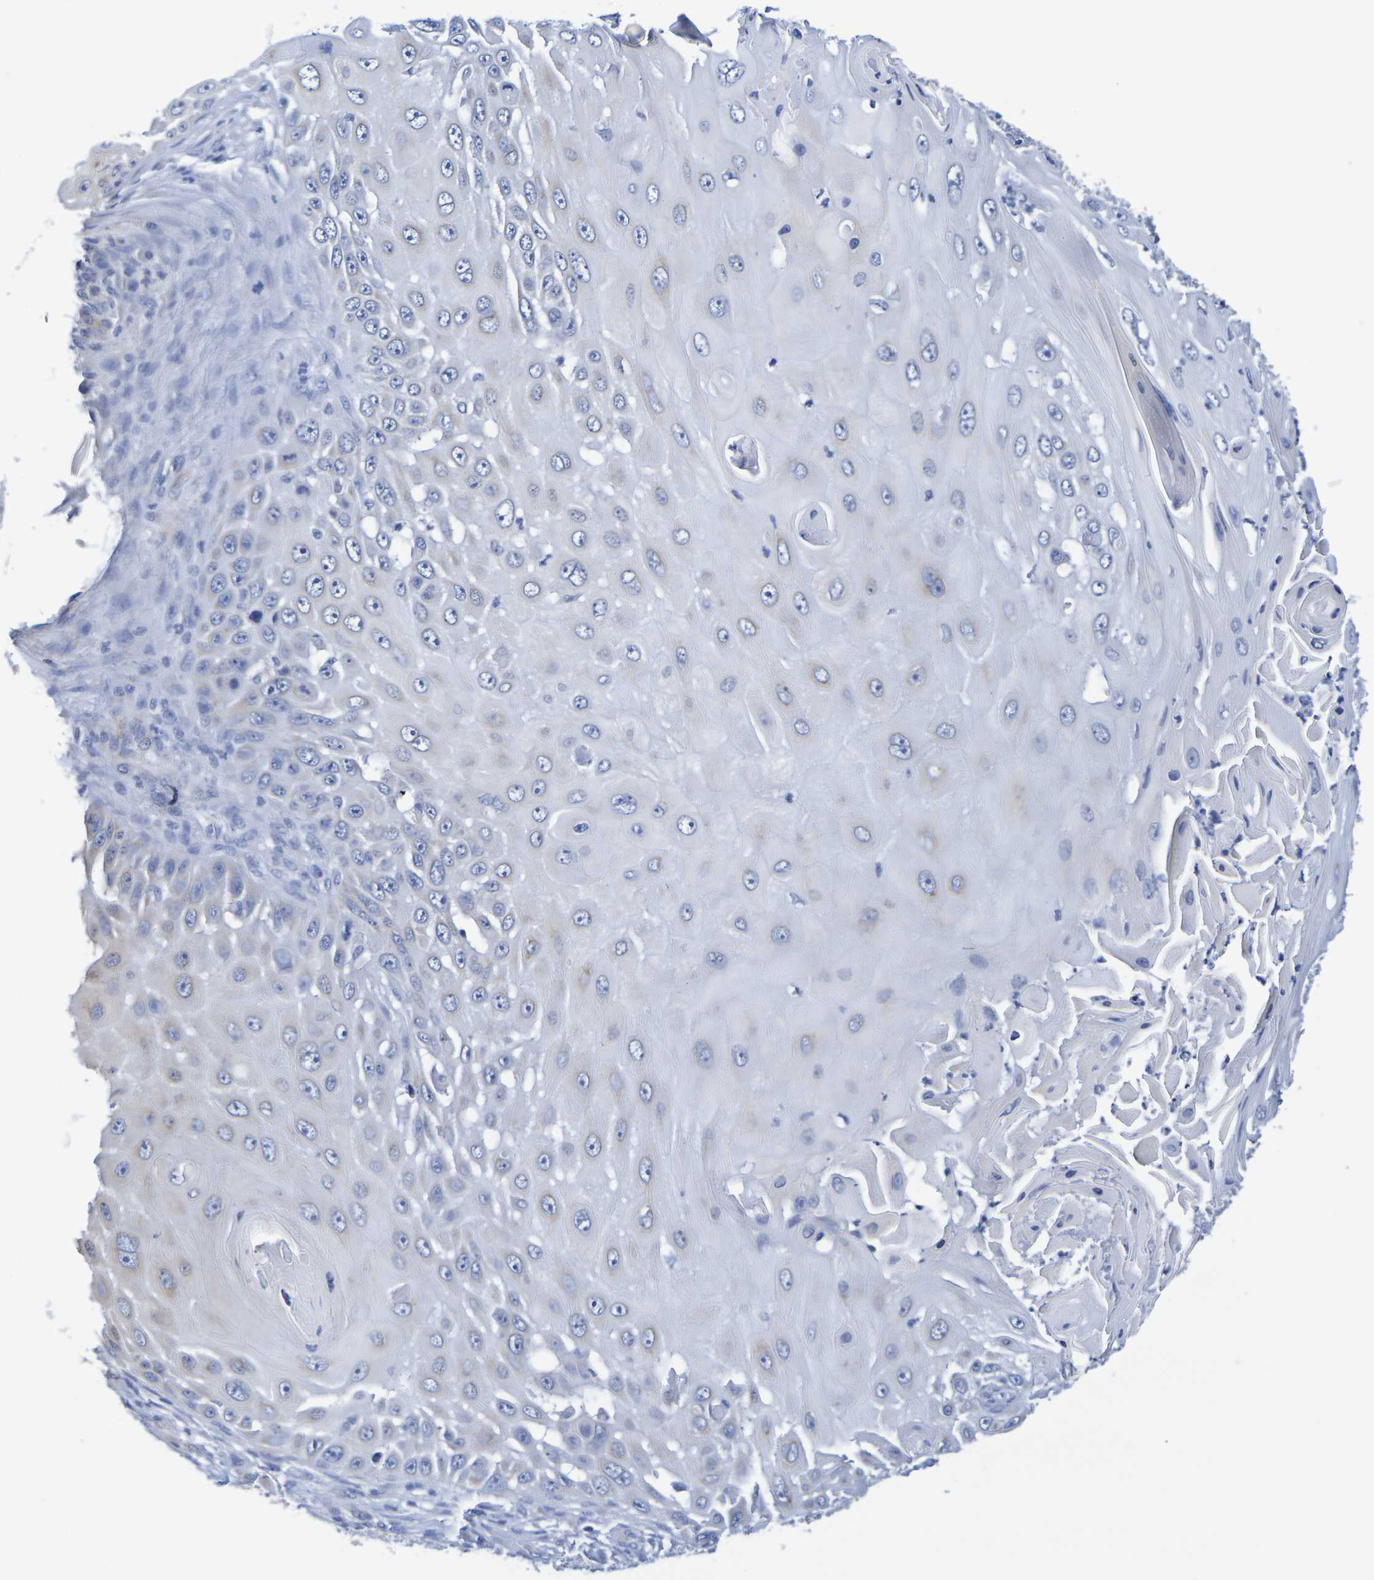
{"staining": {"intensity": "negative", "quantity": "none", "location": "none"}, "tissue": "skin cancer", "cell_type": "Tumor cells", "image_type": "cancer", "snomed": [{"axis": "morphology", "description": "Squamous cell carcinoma, NOS"}, {"axis": "topography", "description": "Skin"}], "caption": "A histopathology image of human squamous cell carcinoma (skin) is negative for staining in tumor cells. (Brightfield microscopy of DAB (3,3'-diaminobenzidine) immunohistochemistry at high magnification).", "gene": "TMCC3", "patient": {"sex": "female", "age": 44}}